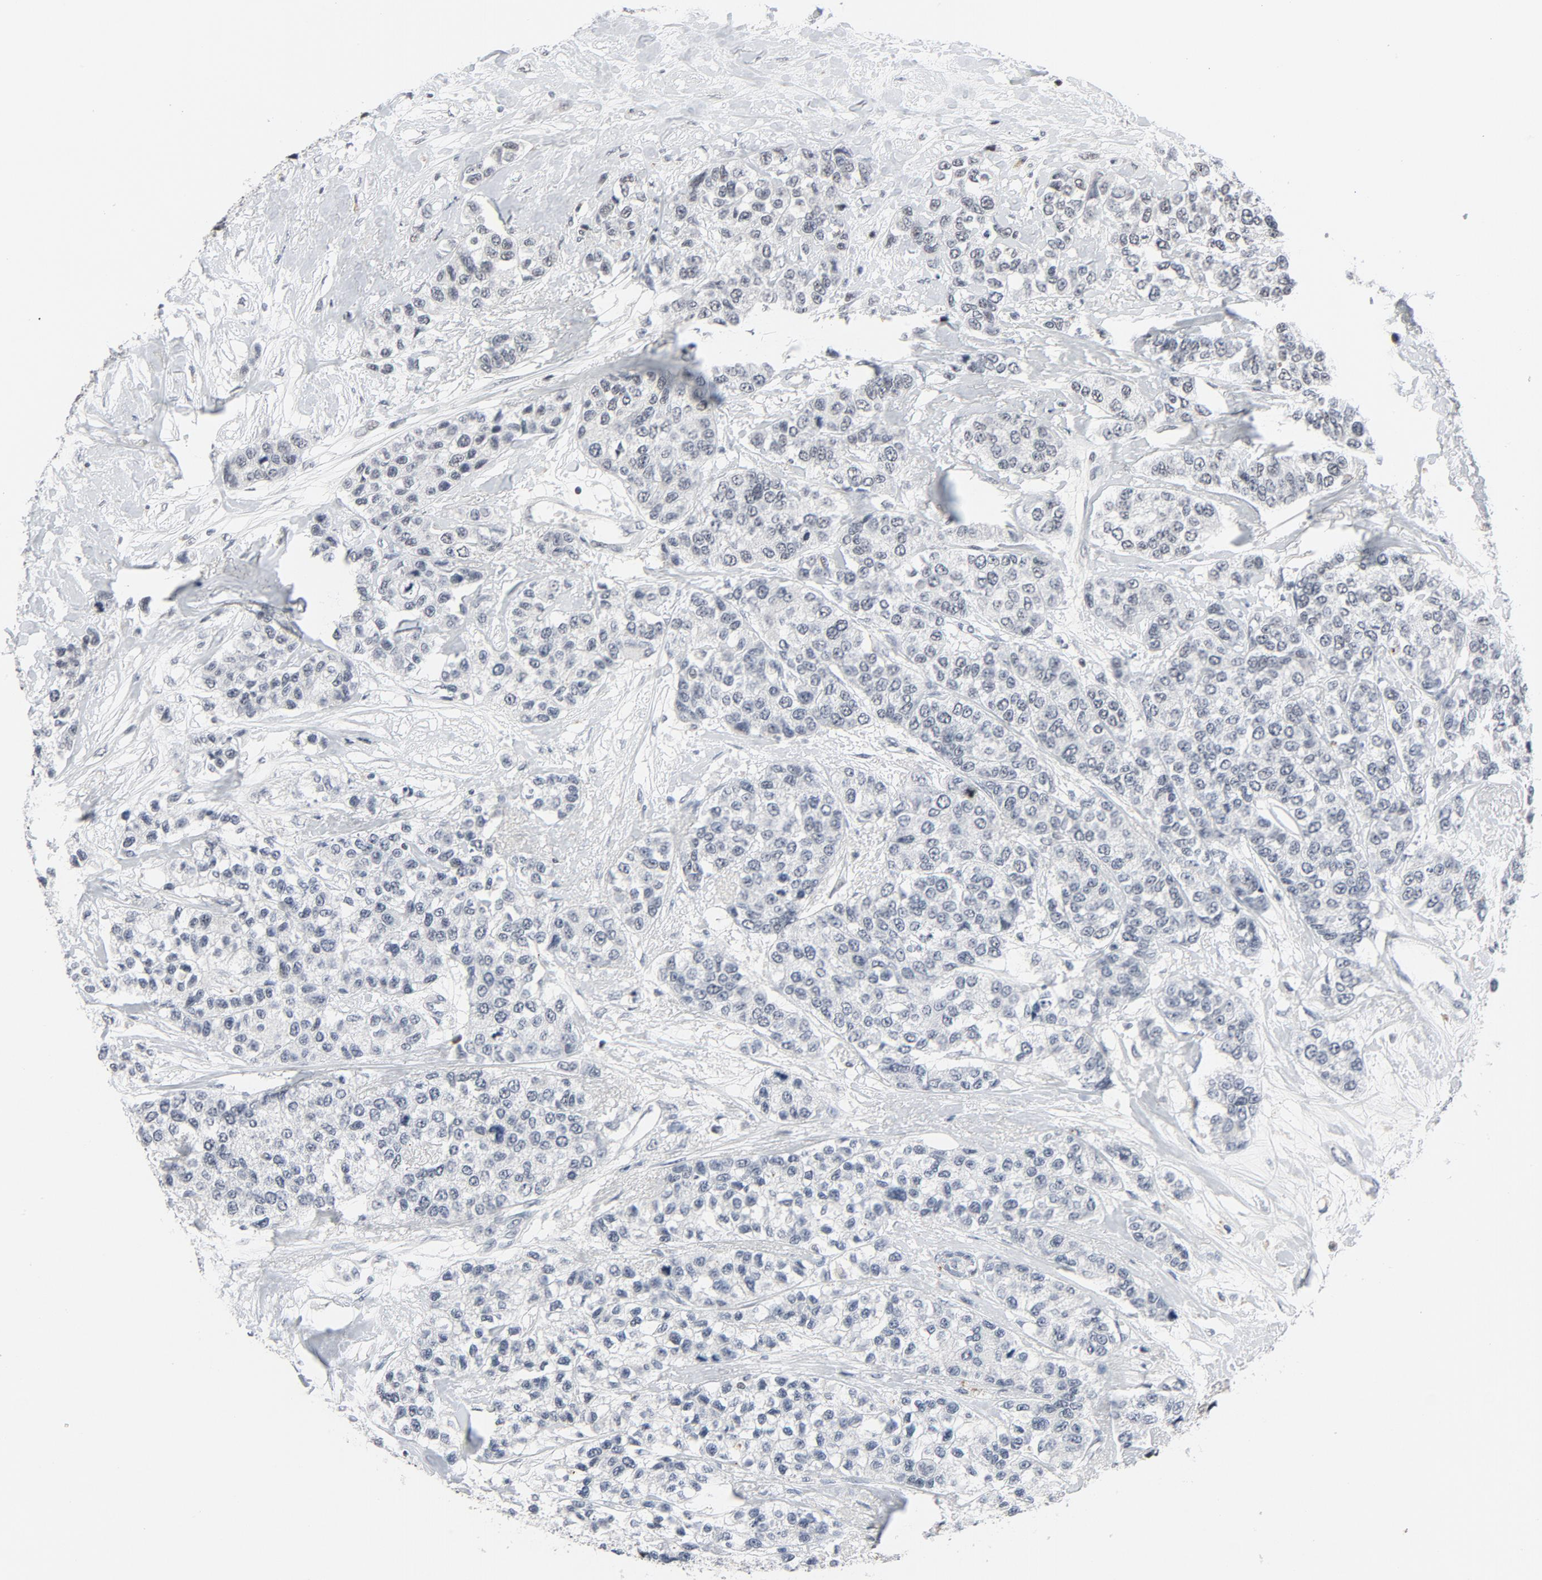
{"staining": {"intensity": "negative", "quantity": "none", "location": "none"}, "tissue": "breast cancer", "cell_type": "Tumor cells", "image_type": "cancer", "snomed": [{"axis": "morphology", "description": "Normal tissue, NOS"}, {"axis": "morphology", "description": "Duct carcinoma"}, {"axis": "topography", "description": "Breast"}], "caption": "Immunohistochemistry photomicrograph of neoplastic tissue: breast cancer (invasive ductal carcinoma) stained with DAB demonstrates no significant protein staining in tumor cells.", "gene": "GABPA", "patient": {"sex": "female", "age": 50}}